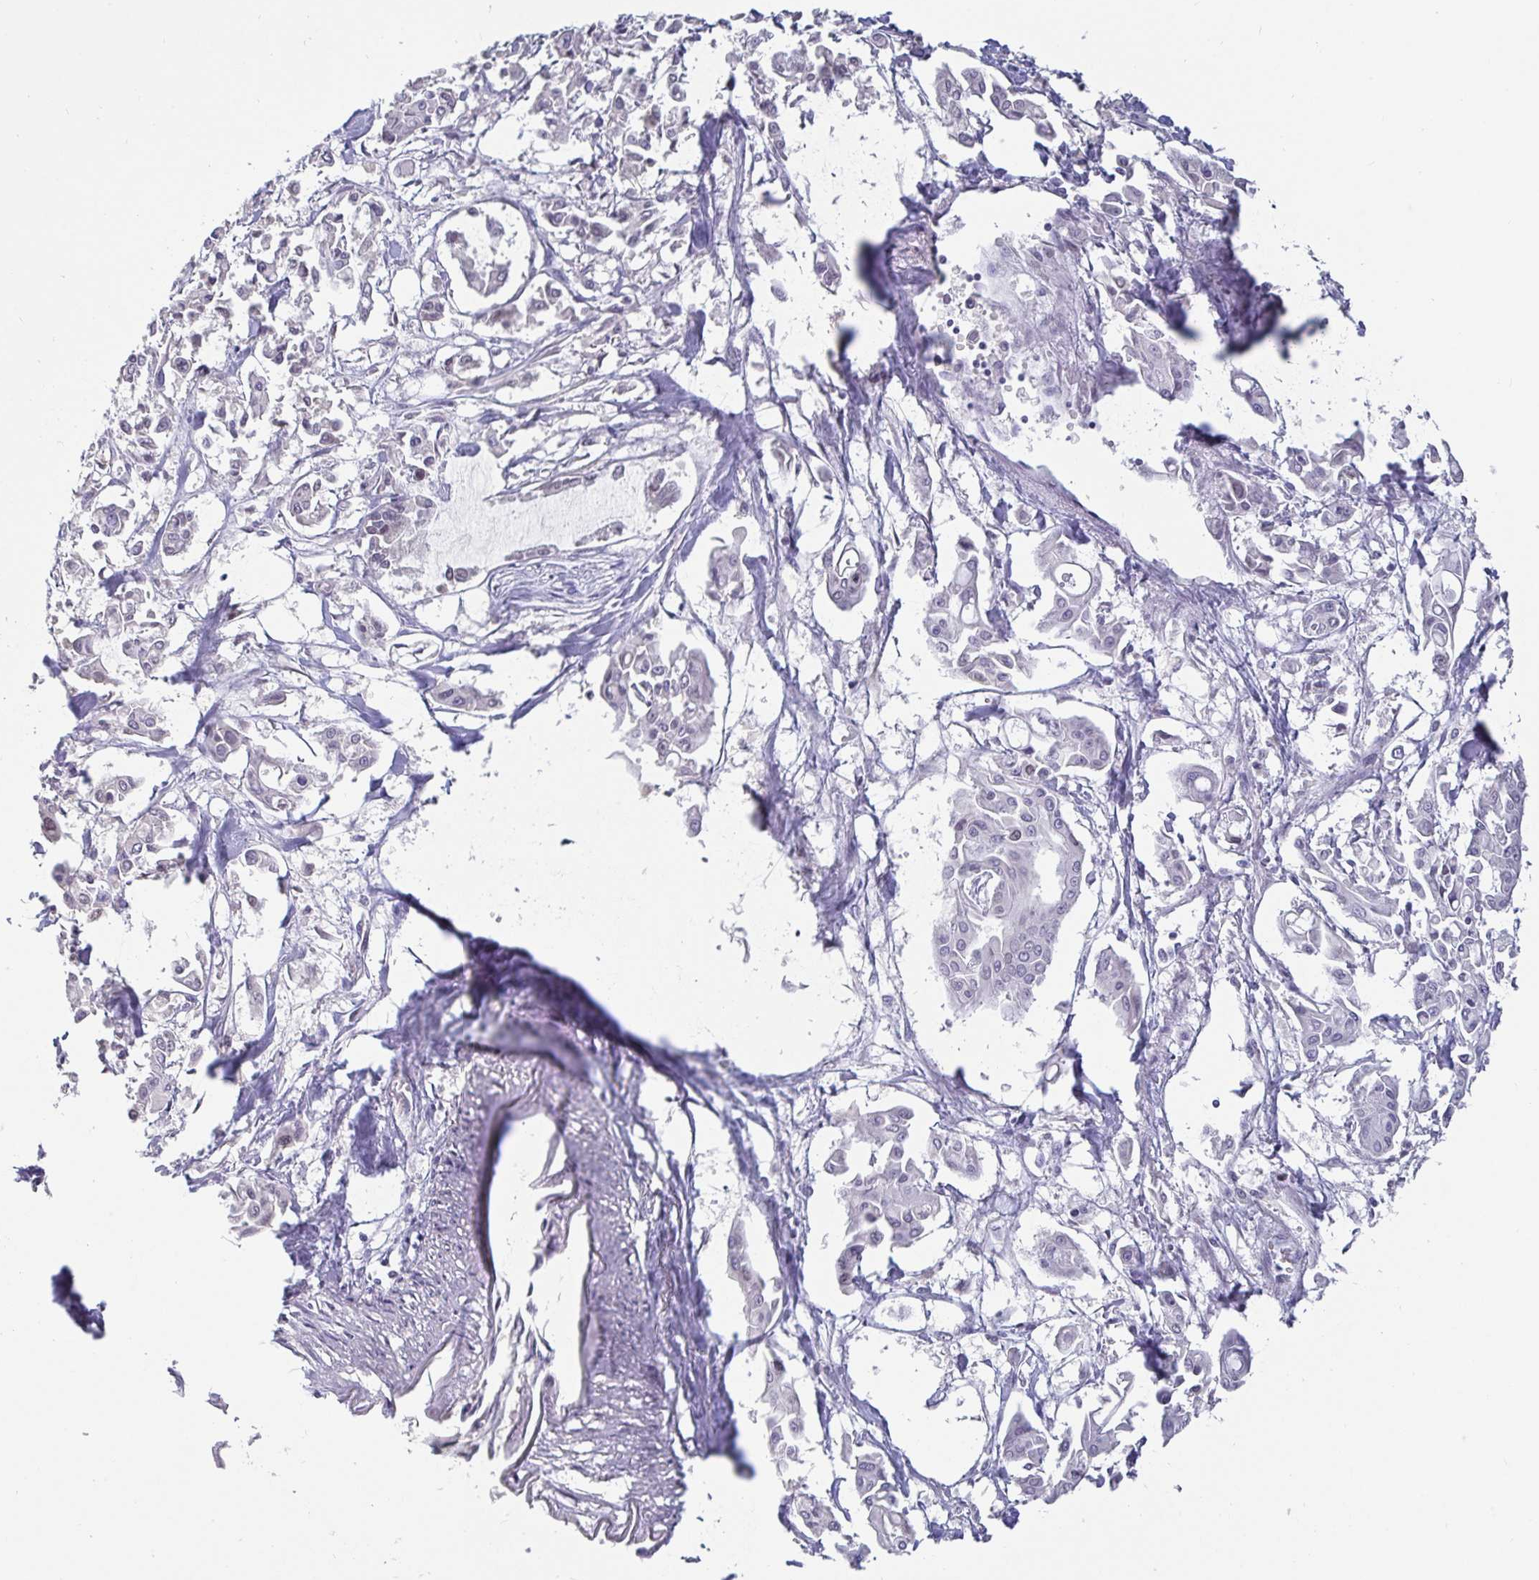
{"staining": {"intensity": "negative", "quantity": "none", "location": "none"}, "tissue": "pancreatic cancer", "cell_type": "Tumor cells", "image_type": "cancer", "snomed": [{"axis": "morphology", "description": "Adenocarcinoma, NOS"}, {"axis": "topography", "description": "Pancreas"}], "caption": "Pancreatic cancer was stained to show a protein in brown. There is no significant staining in tumor cells.", "gene": "ANLN", "patient": {"sex": "male", "age": 61}}